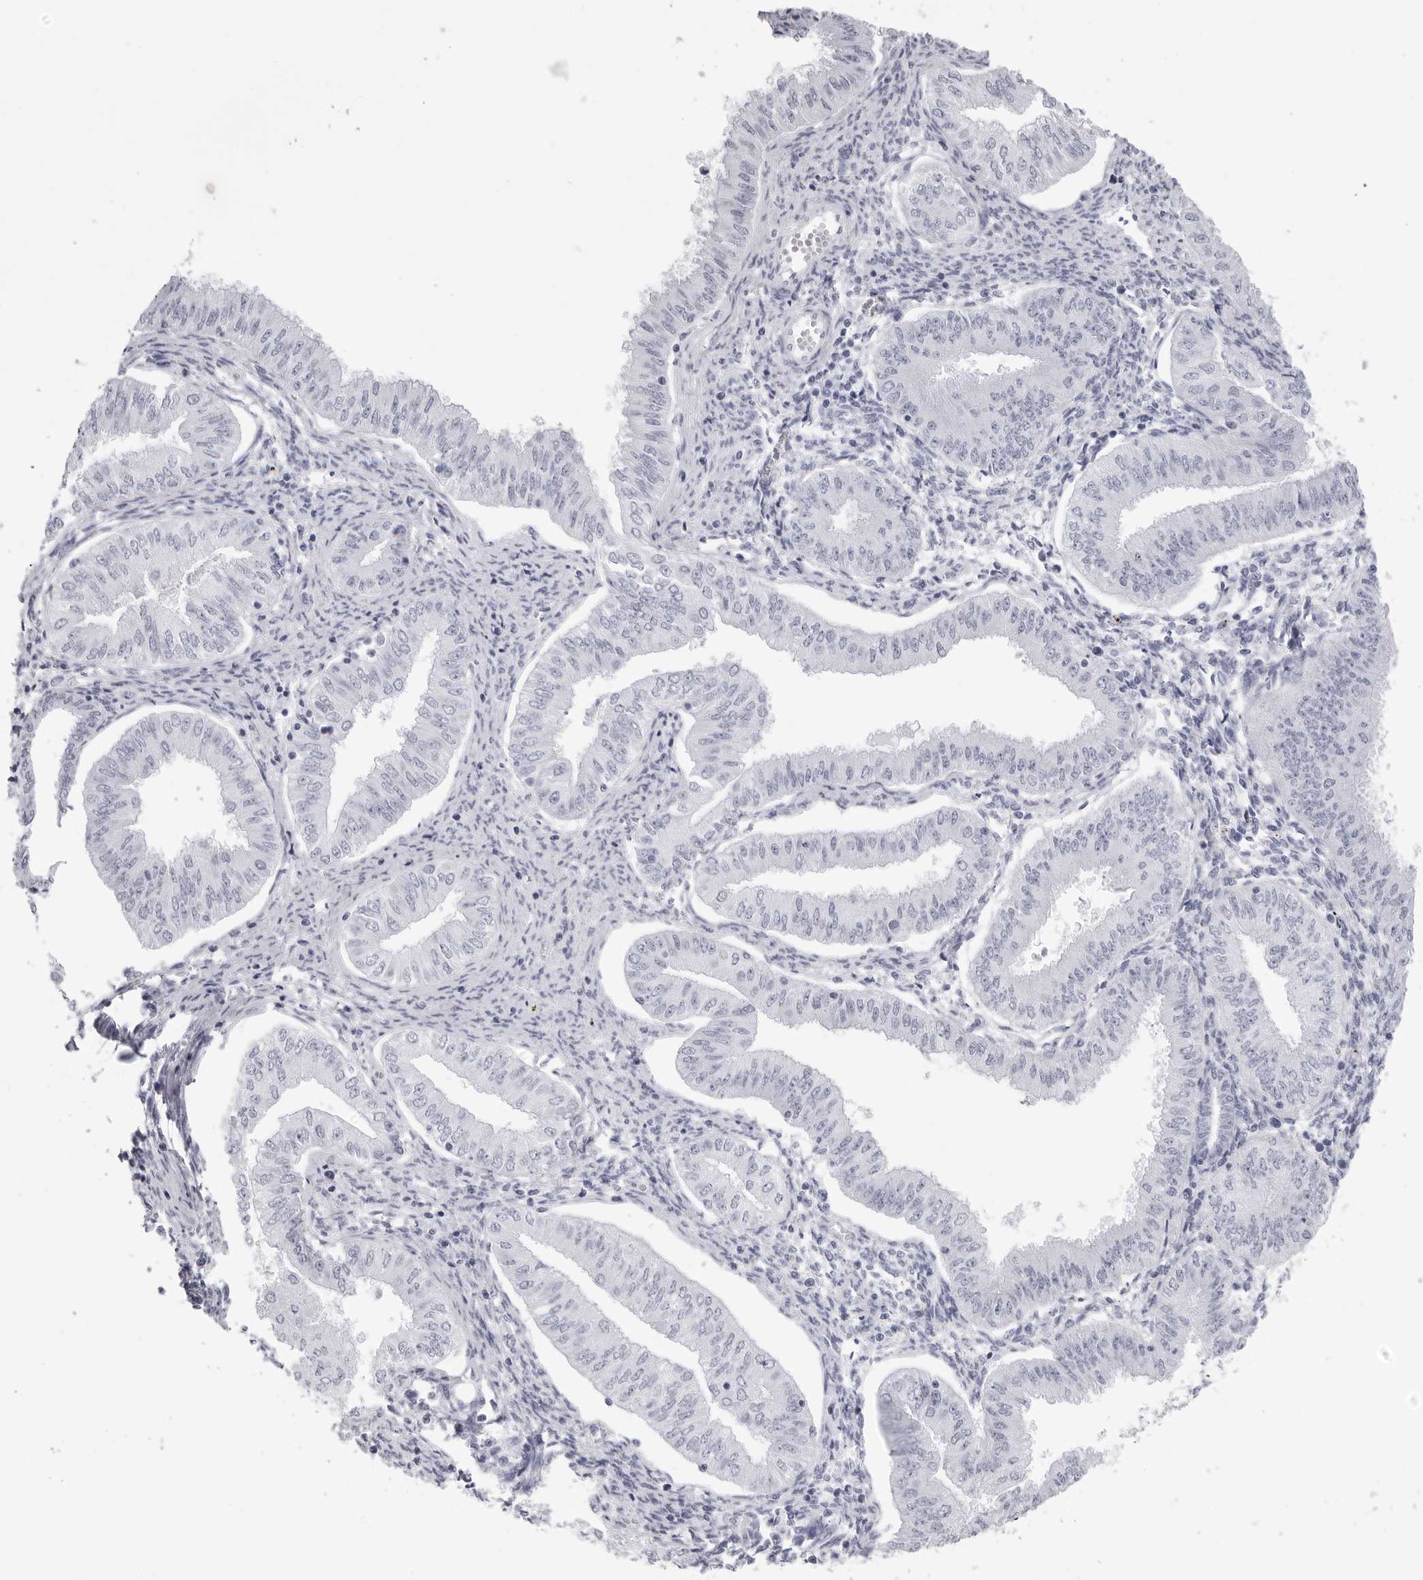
{"staining": {"intensity": "negative", "quantity": "none", "location": "none"}, "tissue": "endometrial cancer", "cell_type": "Tumor cells", "image_type": "cancer", "snomed": [{"axis": "morphology", "description": "Normal tissue, NOS"}, {"axis": "morphology", "description": "Adenocarcinoma, NOS"}, {"axis": "topography", "description": "Endometrium"}], "caption": "High magnification brightfield microscopy of endometrial adenocarcinoma stained with DAB (brown) and counterstained with hematoxylin (blue): tumor cells show no significant staining.", "gene": "CST2", "patient": {"sex": "female", "age": 53}}